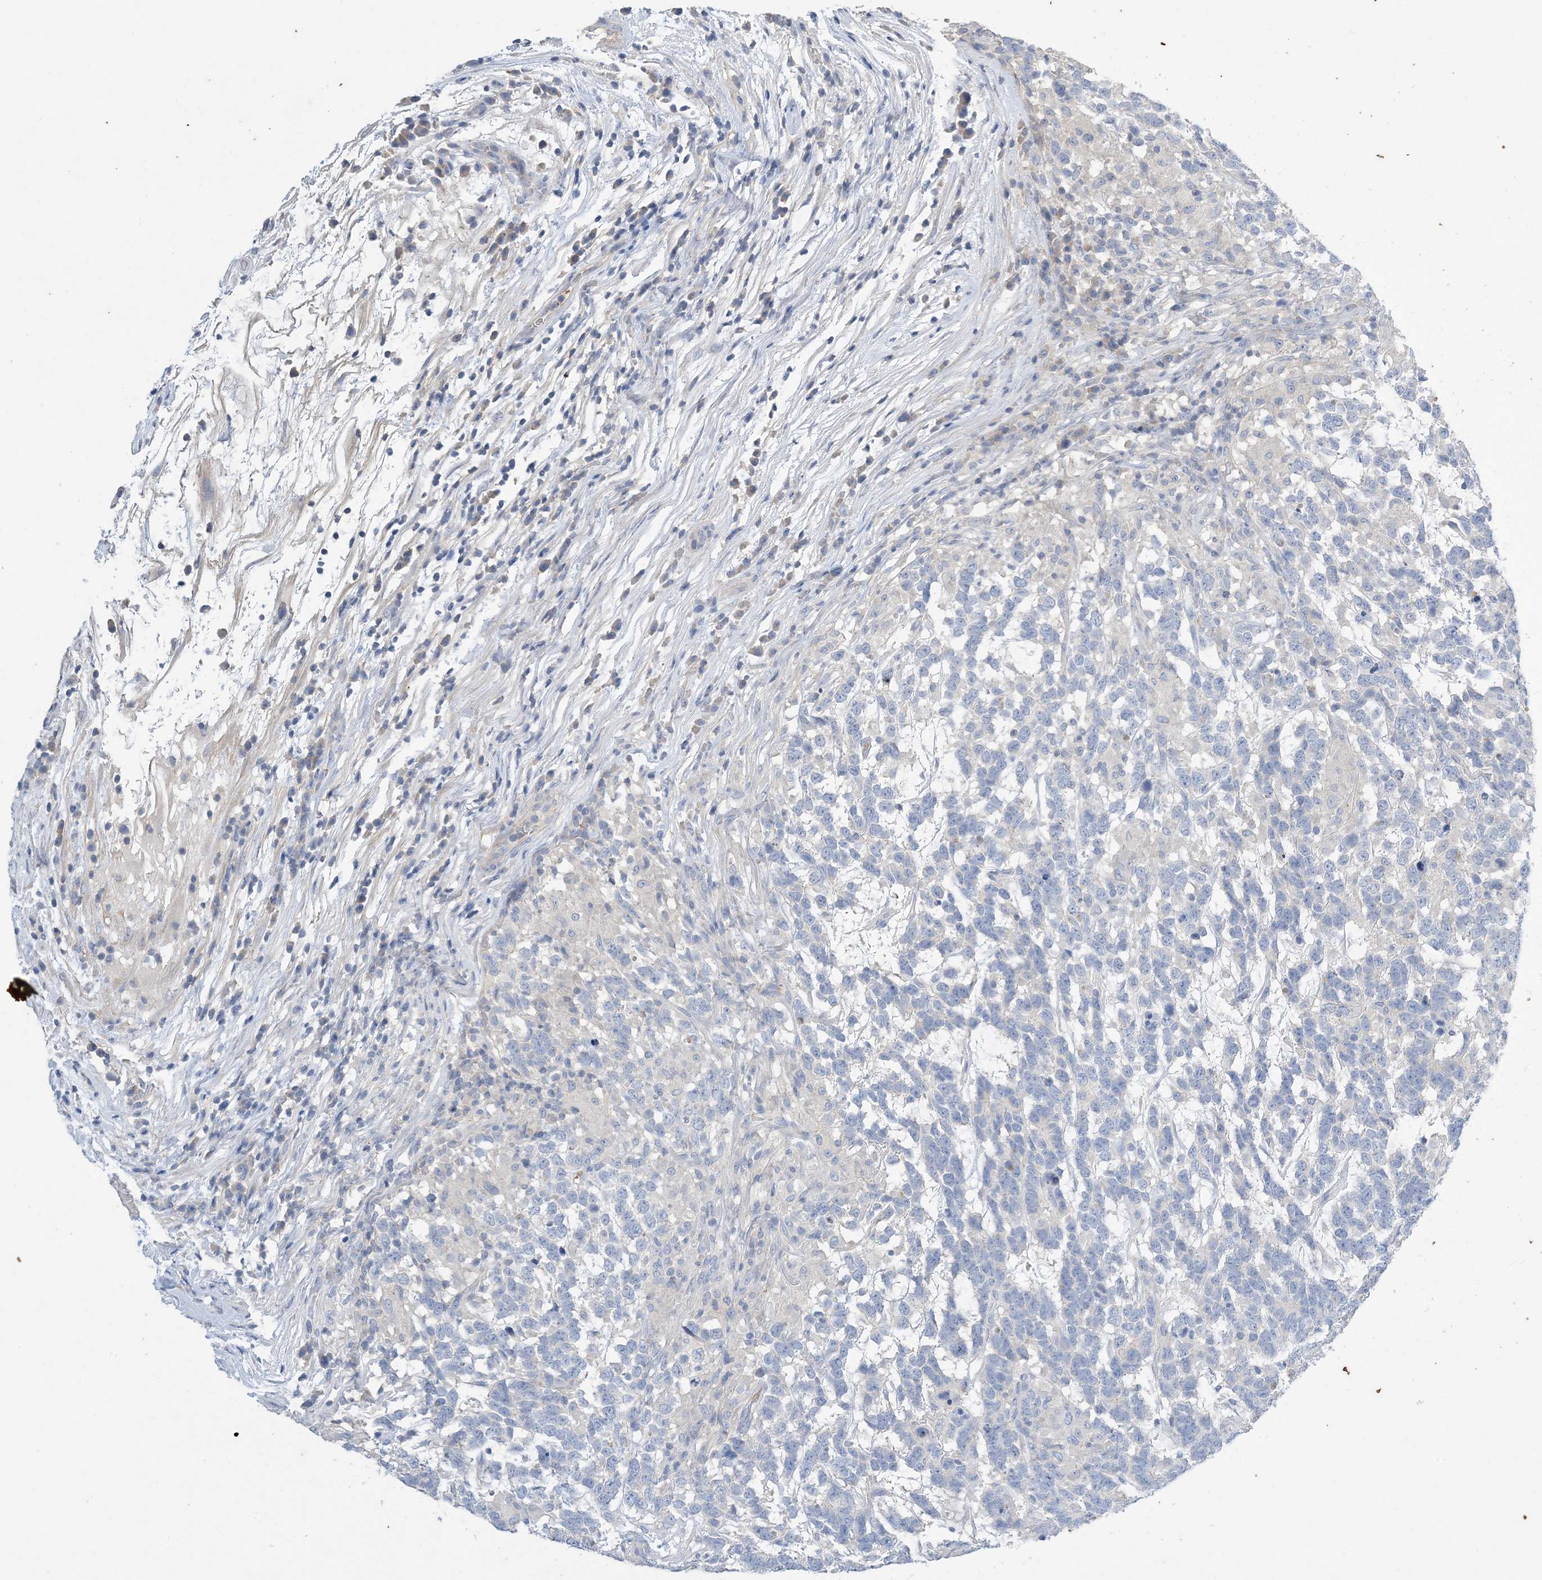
{"staining": {"intensity": "negative", "quantity": "none", "location": "none"}, "tissue": "testis cancer", "cell_type": "Tumor cells", "image_type": "cancer", "snomed": [{"axis": "morphology", "description": "Carcinoma, Embryonal, NOS"}, {"axis": "topography", "description": "Testis"}], "caption": "Protein analysis of testis cancer (embryonal carcinoma) displays no significant staining in tumor cells. The staining was performed using DAB to visualize the protein expression in brown, while the nuclei were stained in blue with hematoxylin (Magnification: 20x).", "gene": "KPRP", "patient": {"sex": "male", "age": 26}}